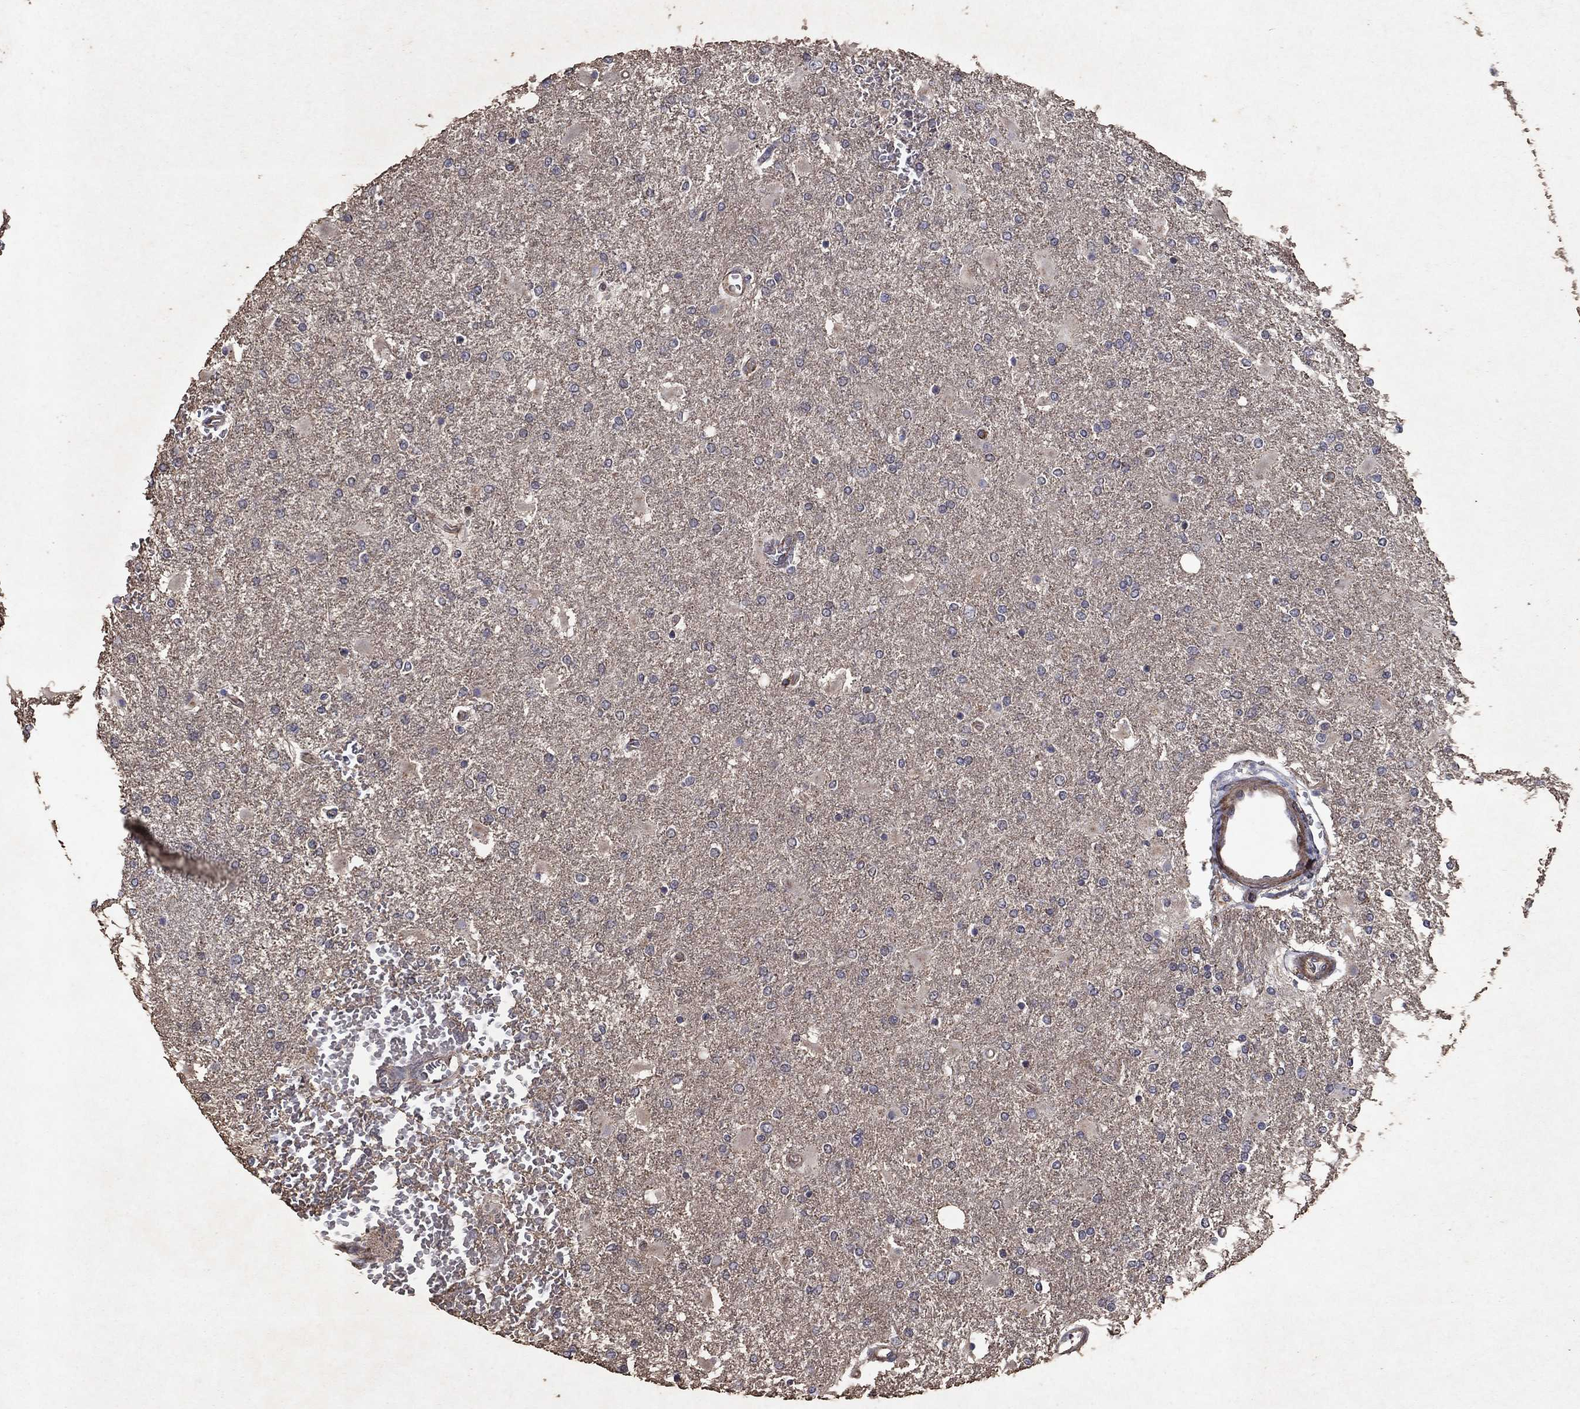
{"staining": {"intensity": "negative", "quantity": "none", "location": "none"}, "tissue": "glioma", "cell_type": "Tumor cells", "image_type": "cancer", "snomed": [{"axis": "morphology", "description": "Glioma, malignant, High grade"}, {"axis": "topography", "description": "Cerebral cortex"}], "caption": "IHC of glioma shows no positivity in tumor cells.", "gene": "FRG1", "patient": {"sex": "male", "age": 79}}